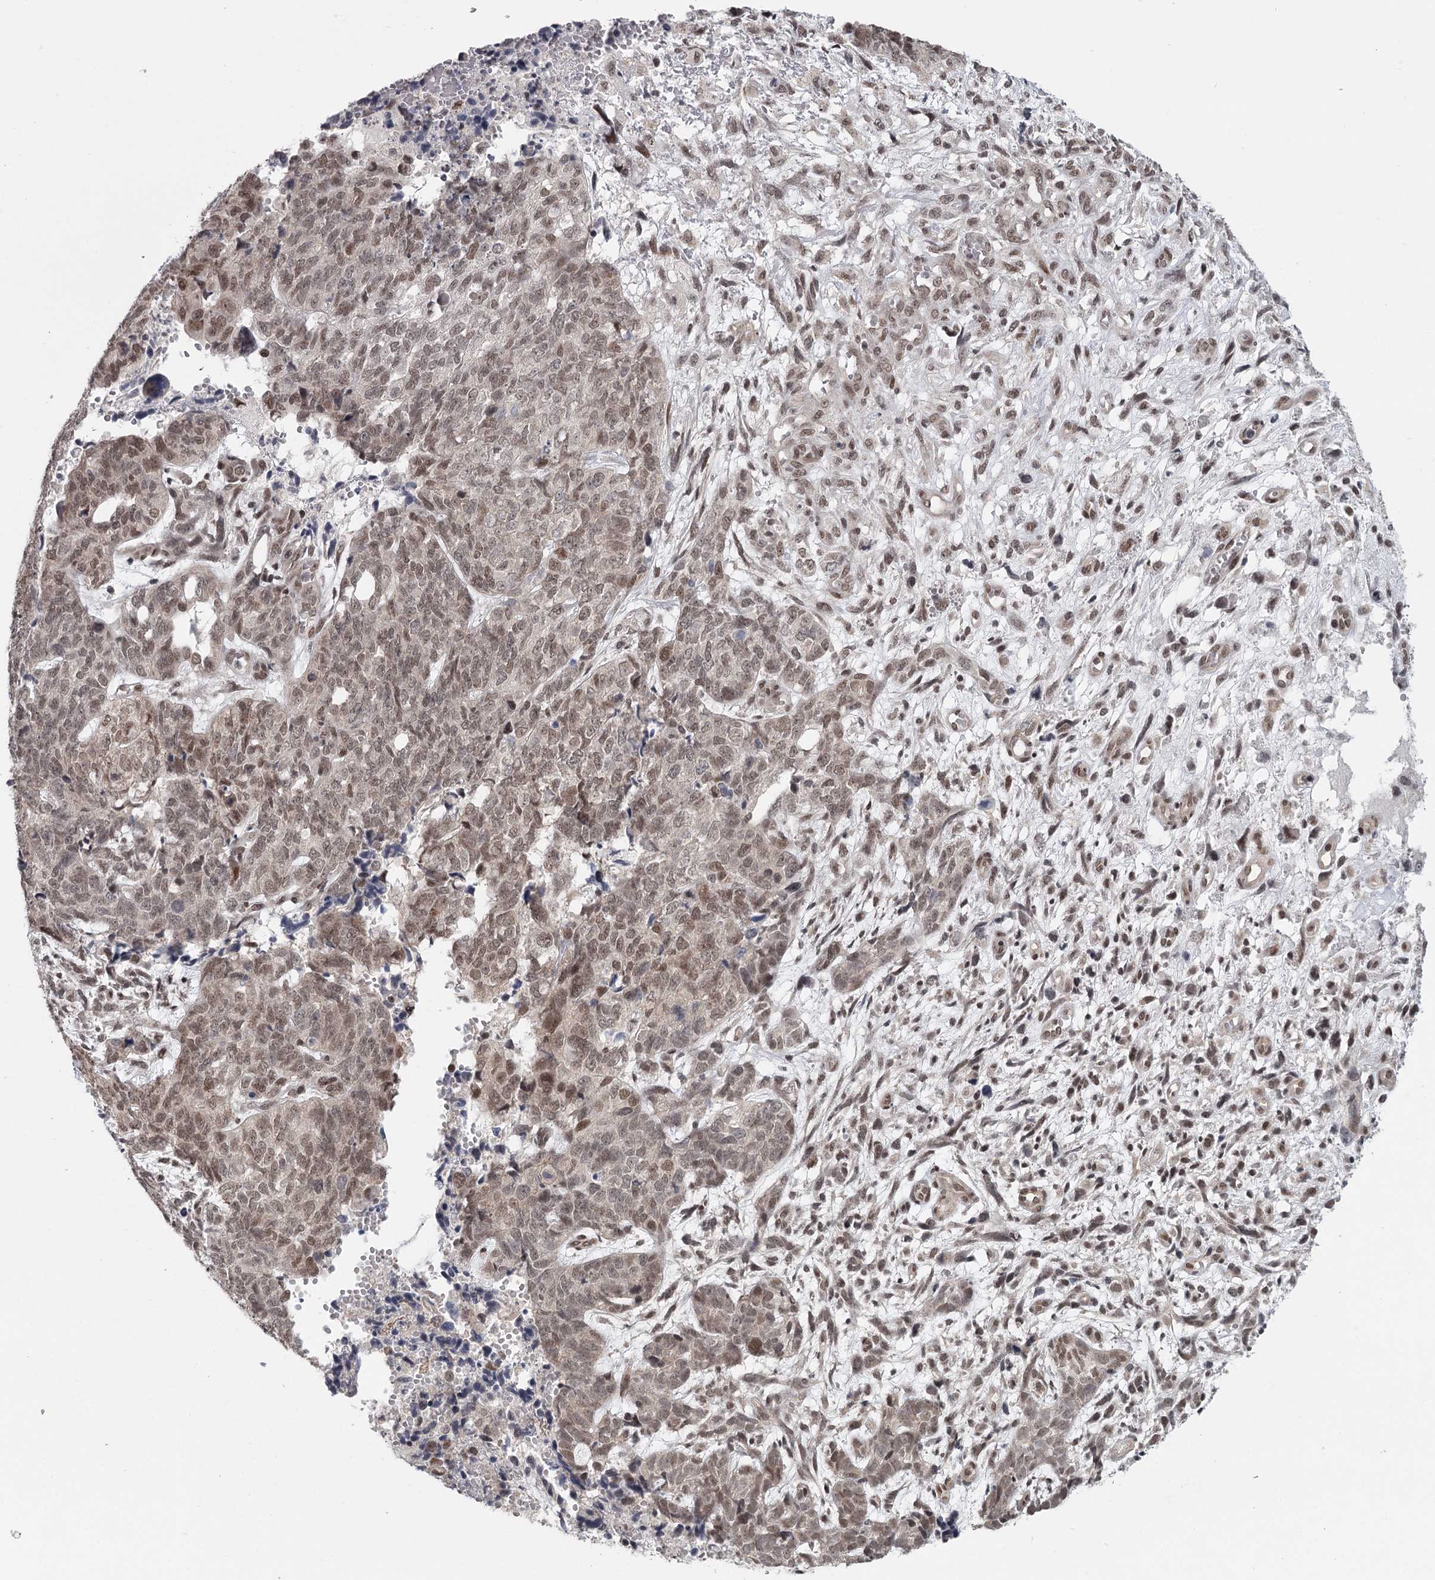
{"staining": {"intensity": "moderate", "quantity": ">75%", "location": "nuclear"}, "tissue": "cervical cancer", "cell_type": "Tumor cells", "image_type": "cancer", "snomed": [{"axis": "morphology", "description": "Squamous cell carcinoma, NOS"}, {"axis": "topography", "description": "Cervix"}], "caption": "Immunohistochemistry (IHC) histopathology image of human cervical squamous cell carcinoma stained for a protein (brown), which reveals medium levels of moderate nuclear positivity in about >75% of tumor cells.", "gene": "FAM13C", "patient": {"sex": "female", "age": 63}}